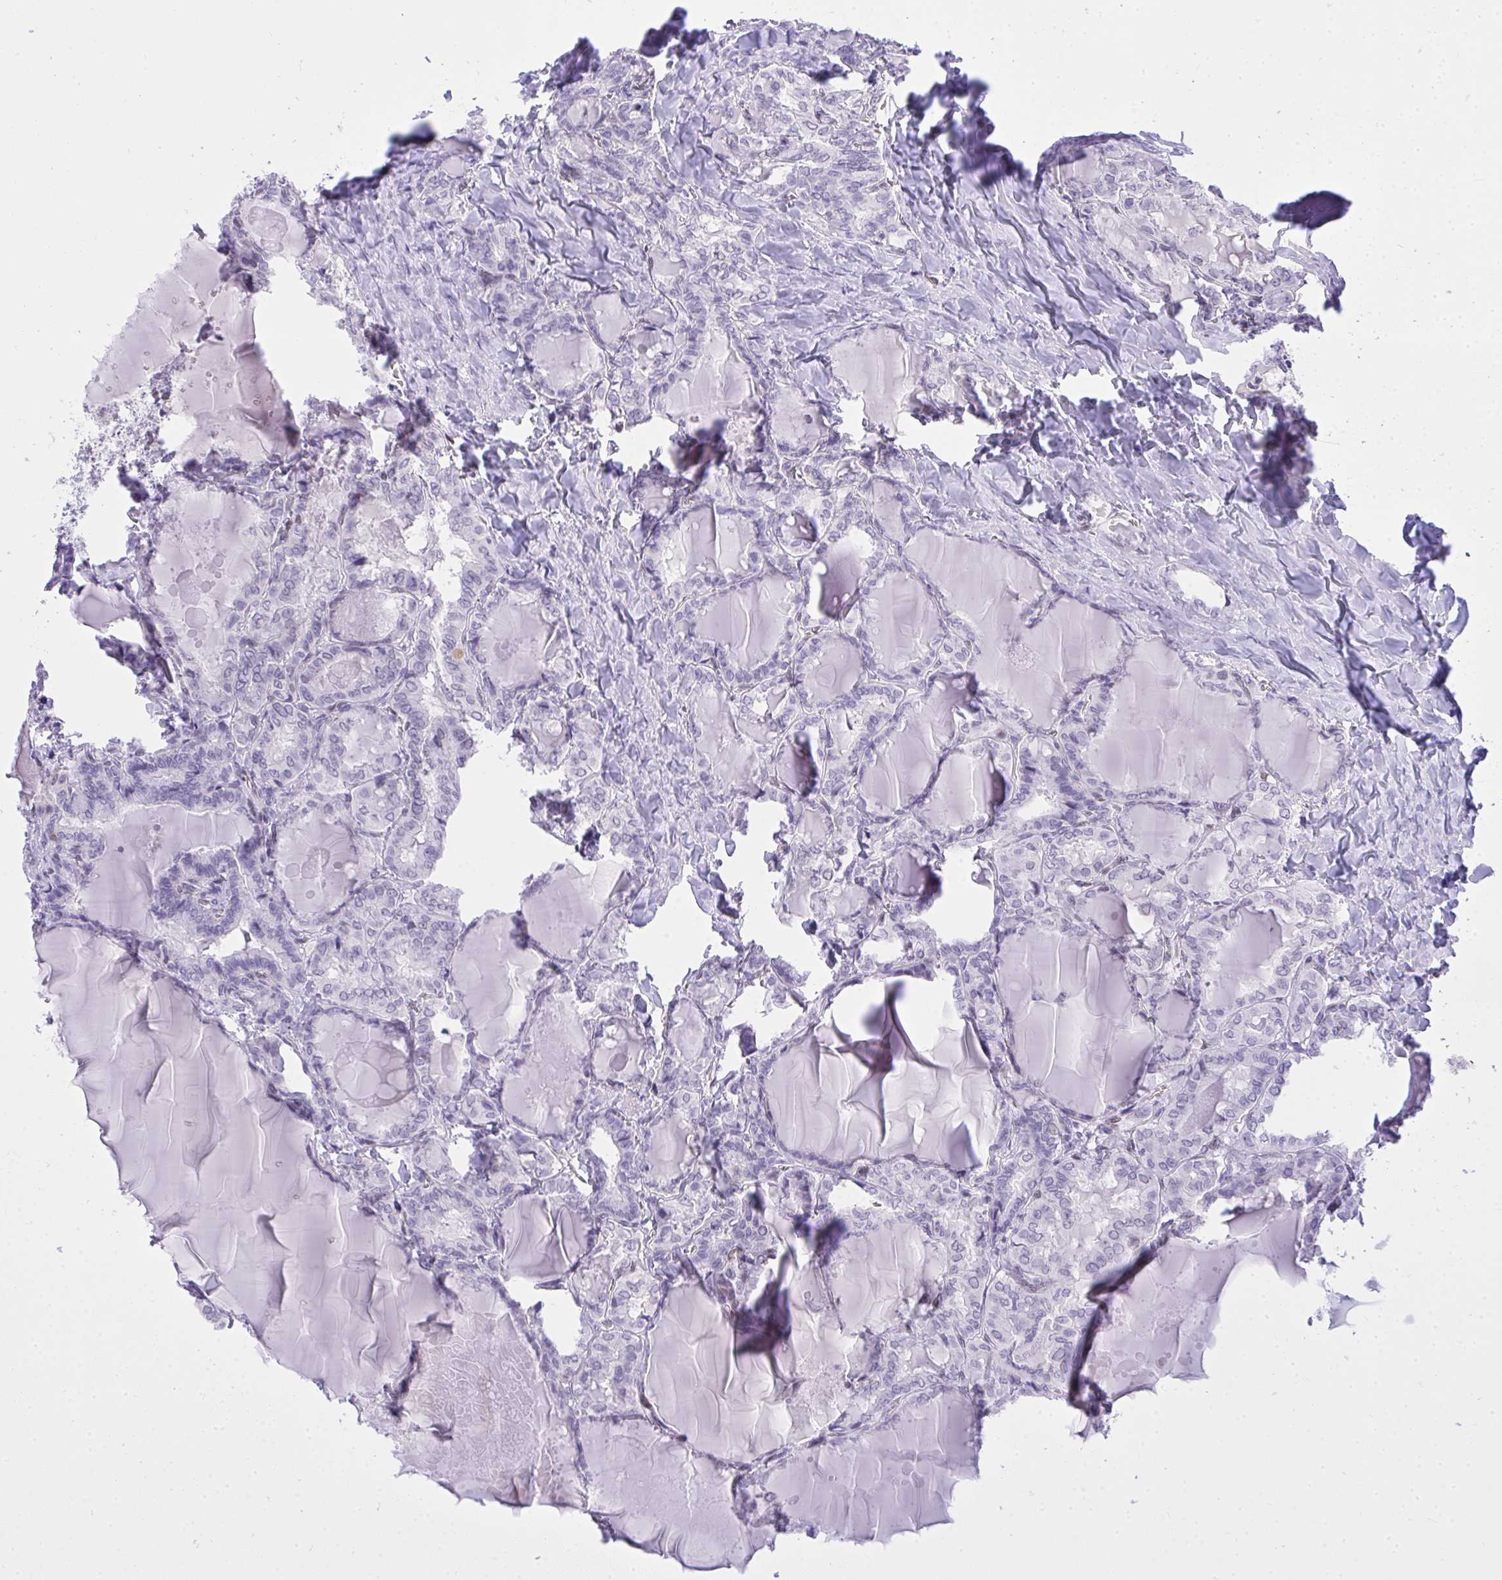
{"staining": {"intensity": "negative", "quantity": "none", "location": "none"}, "tissue": "thyroid cancer", "cell_type": "Tumor cells", "image_type": "cancer", "snomed": [{"axis": "morphology", "description": "Papillary adenocarcinoma, NOS"}, {"axis": "topography", "description": "Thyroid gland"}], "caption": "DAB (3,3'-diaminobenzidine) immunohistochemical staining of human thyroid cancer displays no significant positivity in tumor cells.", "gene": "TEAD4", "patient": {"sex": "female", "age": 46}}